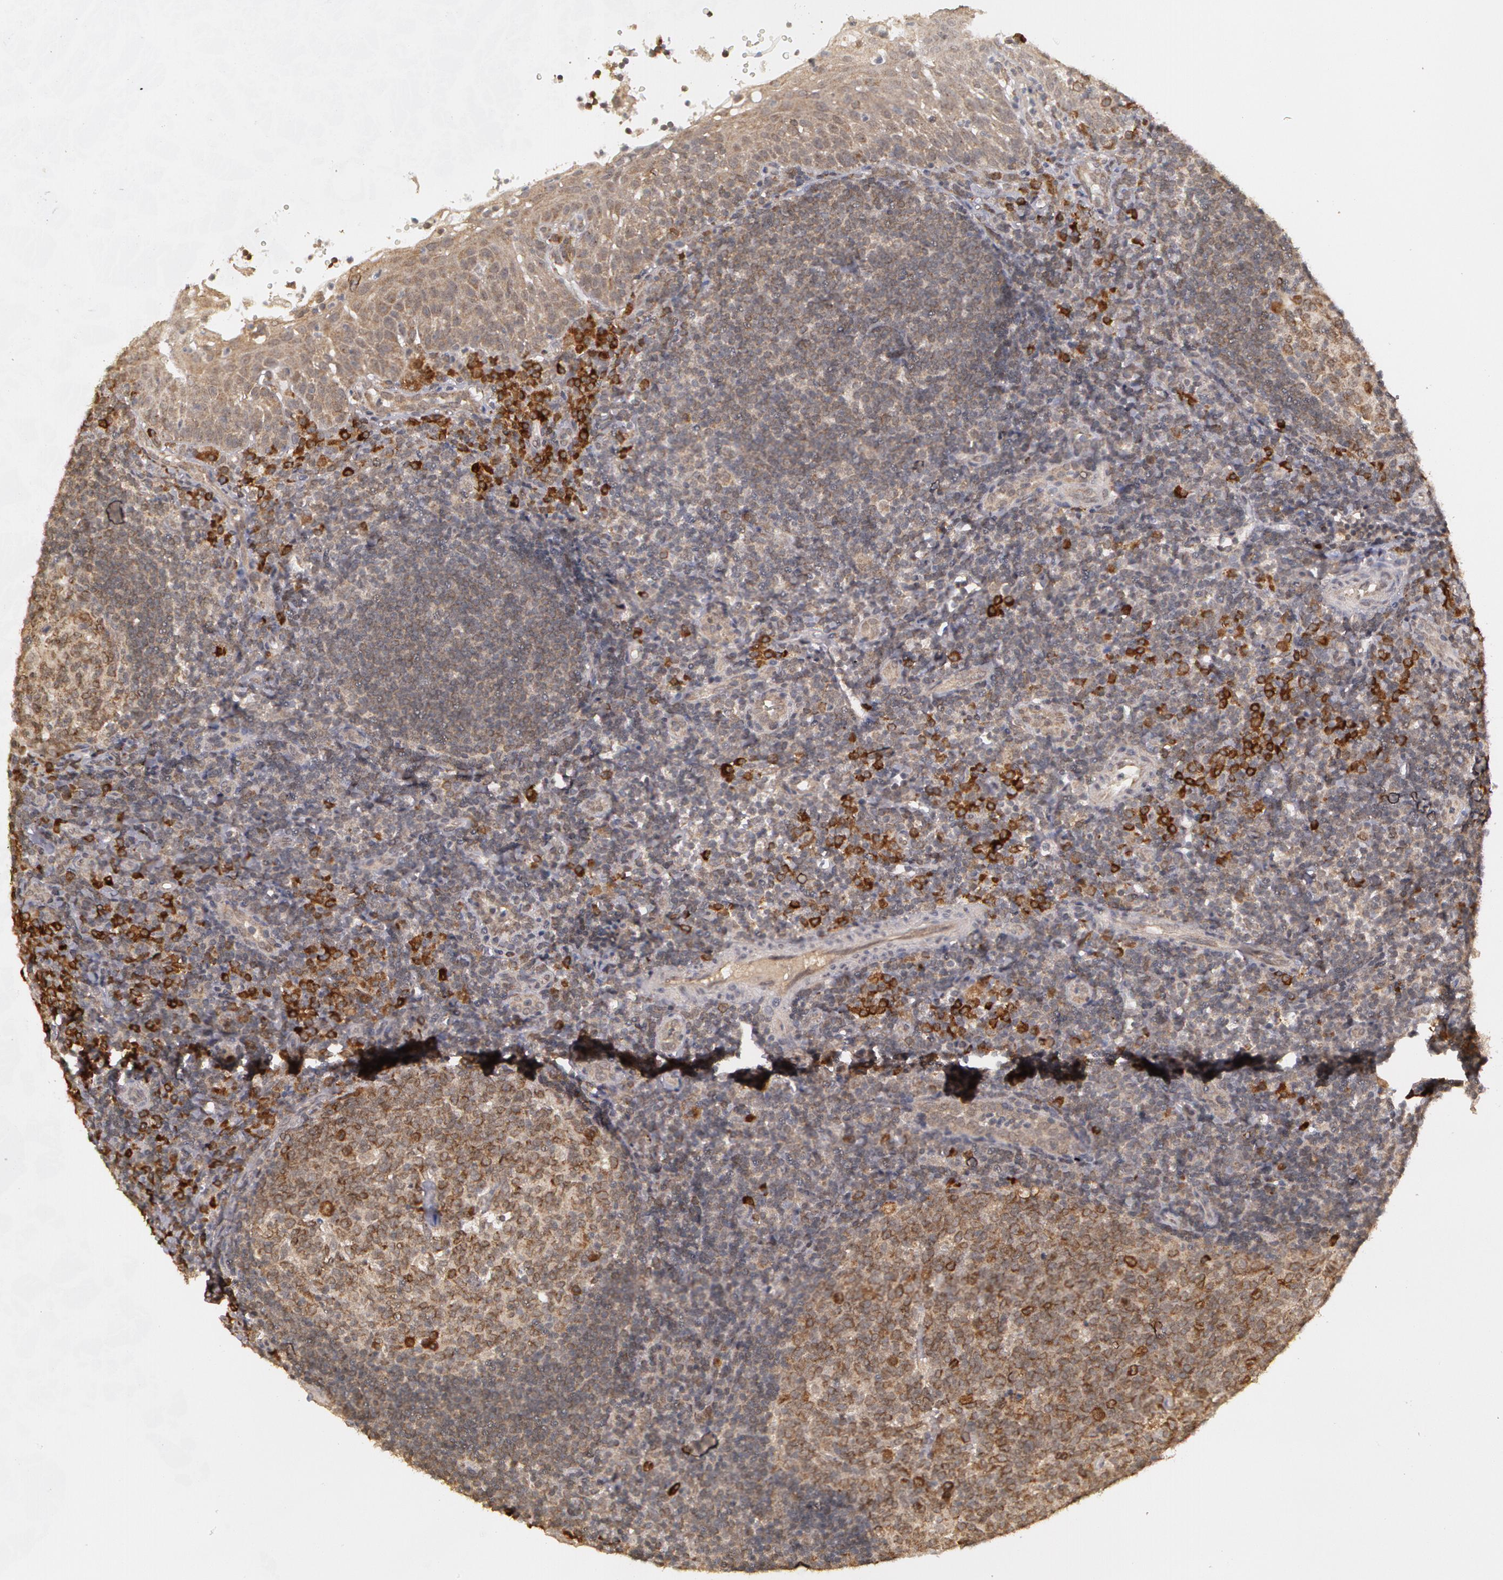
{"staining": {"intensity": "strong", "quantity": ">75%", "location": "cytoplasmic/membranous"}, "tissue": "tonsil", "cell_type": "Germinal center cells", "image_type": "normal", "snomed": [{"axis": "morphology", "description": "Normal tissue, NOS"}, {"axis": "topography", "description": "Tonsil"}], "caption": "Normal tonsil was stained to show a protein in brown. There is high levels of strong cytoplasmic/membranous expression in about >75% of germinal center cells.", "gene": "GLIS1", "patient": {"sex": "female", "age": 40}}